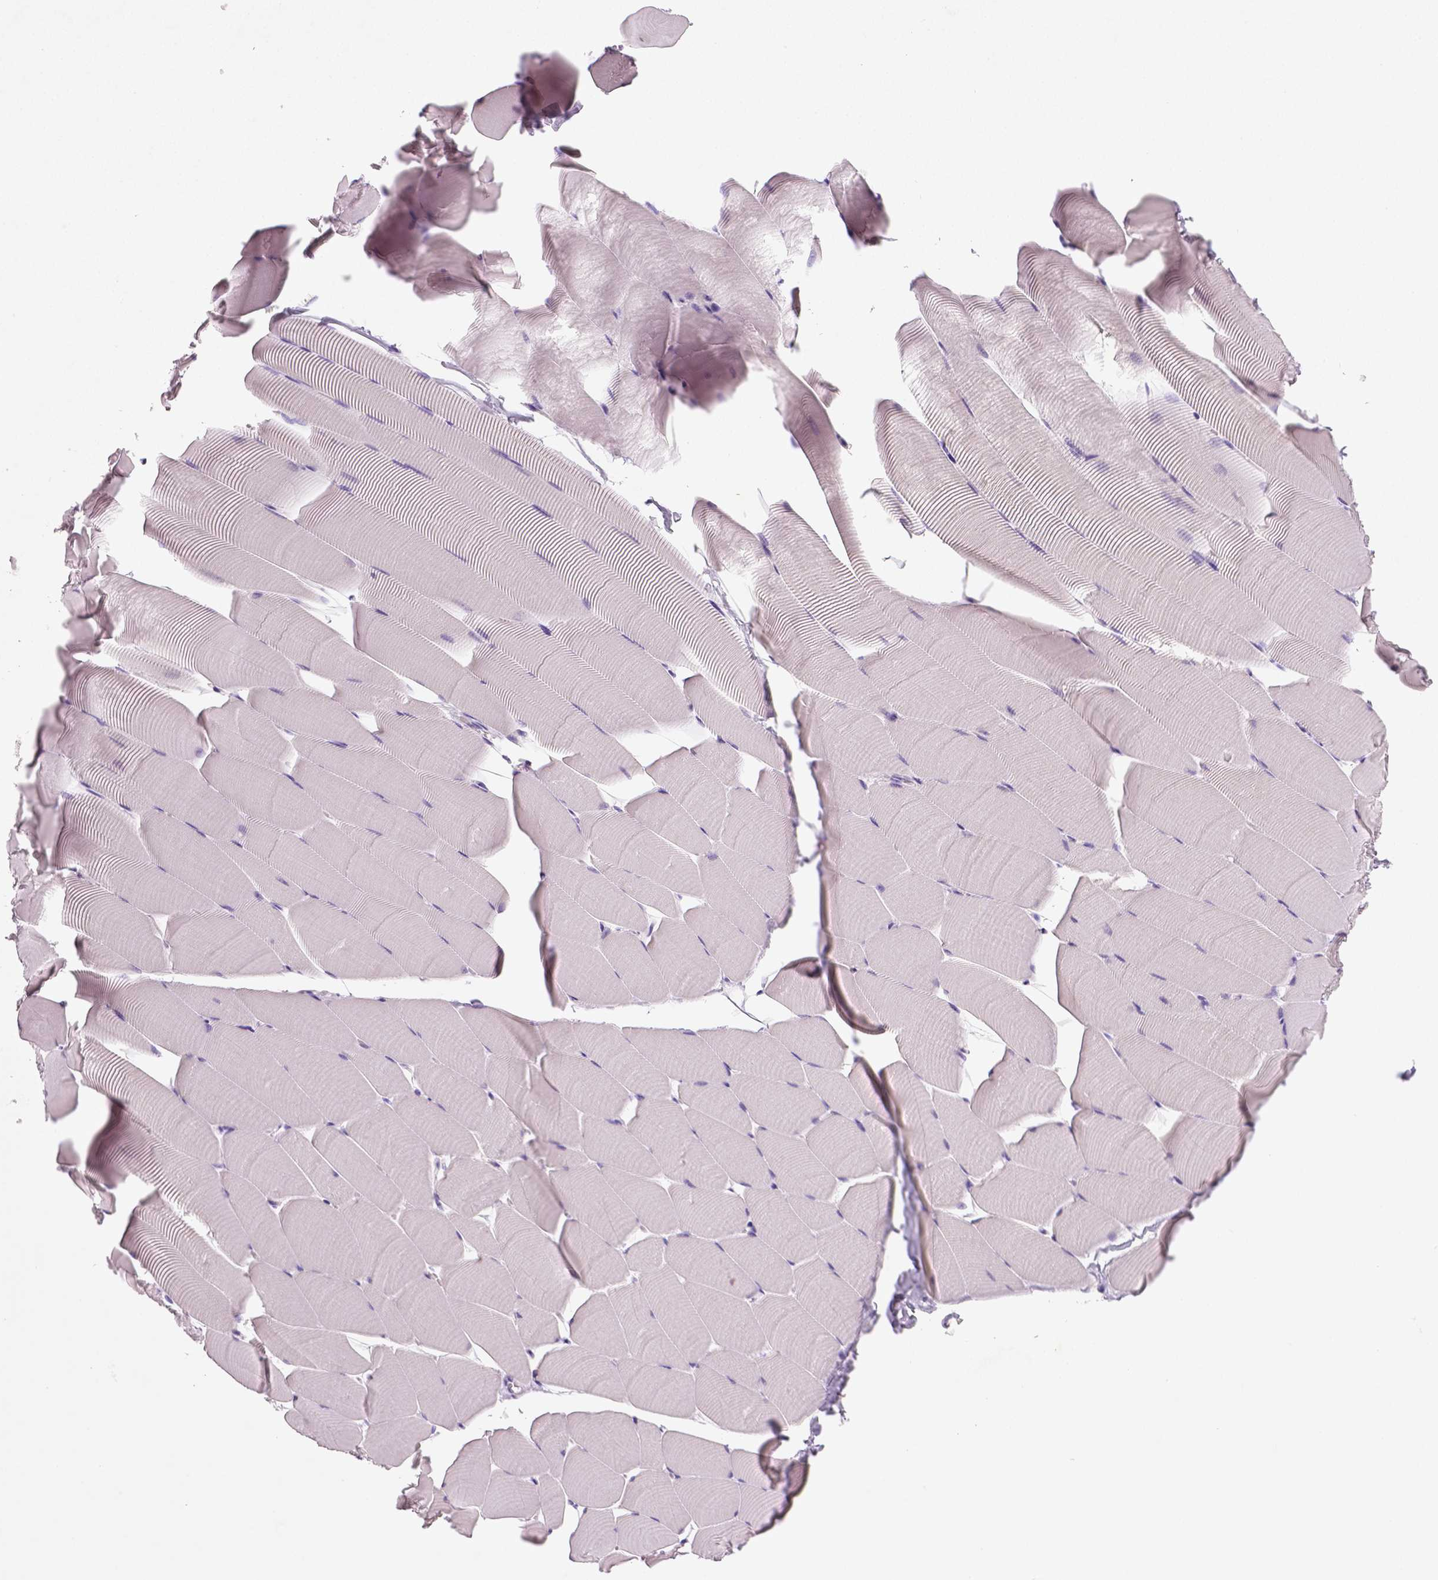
{"staining": {"intensity": "negative", "quantity": "none", "location": "none"}, "tissue": "skeletal muscle", "cell_type": "Myocytes", "image_type": "normal", "snomed": [{"axis": "morphology", "description": "Normal tissue, NOS"}, {"axis": "topography", "description": "Skeletal muscle"}], "caption": "Immunohistochemistry (IHC) micrograph of unremarkable skeletal muscle: human skeletal muscle stained with DAB (3,3'-diaminobenzidine) demonstrates no significant protein staining in myocytes. (DAB IHC with hematoxylin counter stain).", "gene": "DNAH12", "patient": {"sex": "male", "age": 25}}